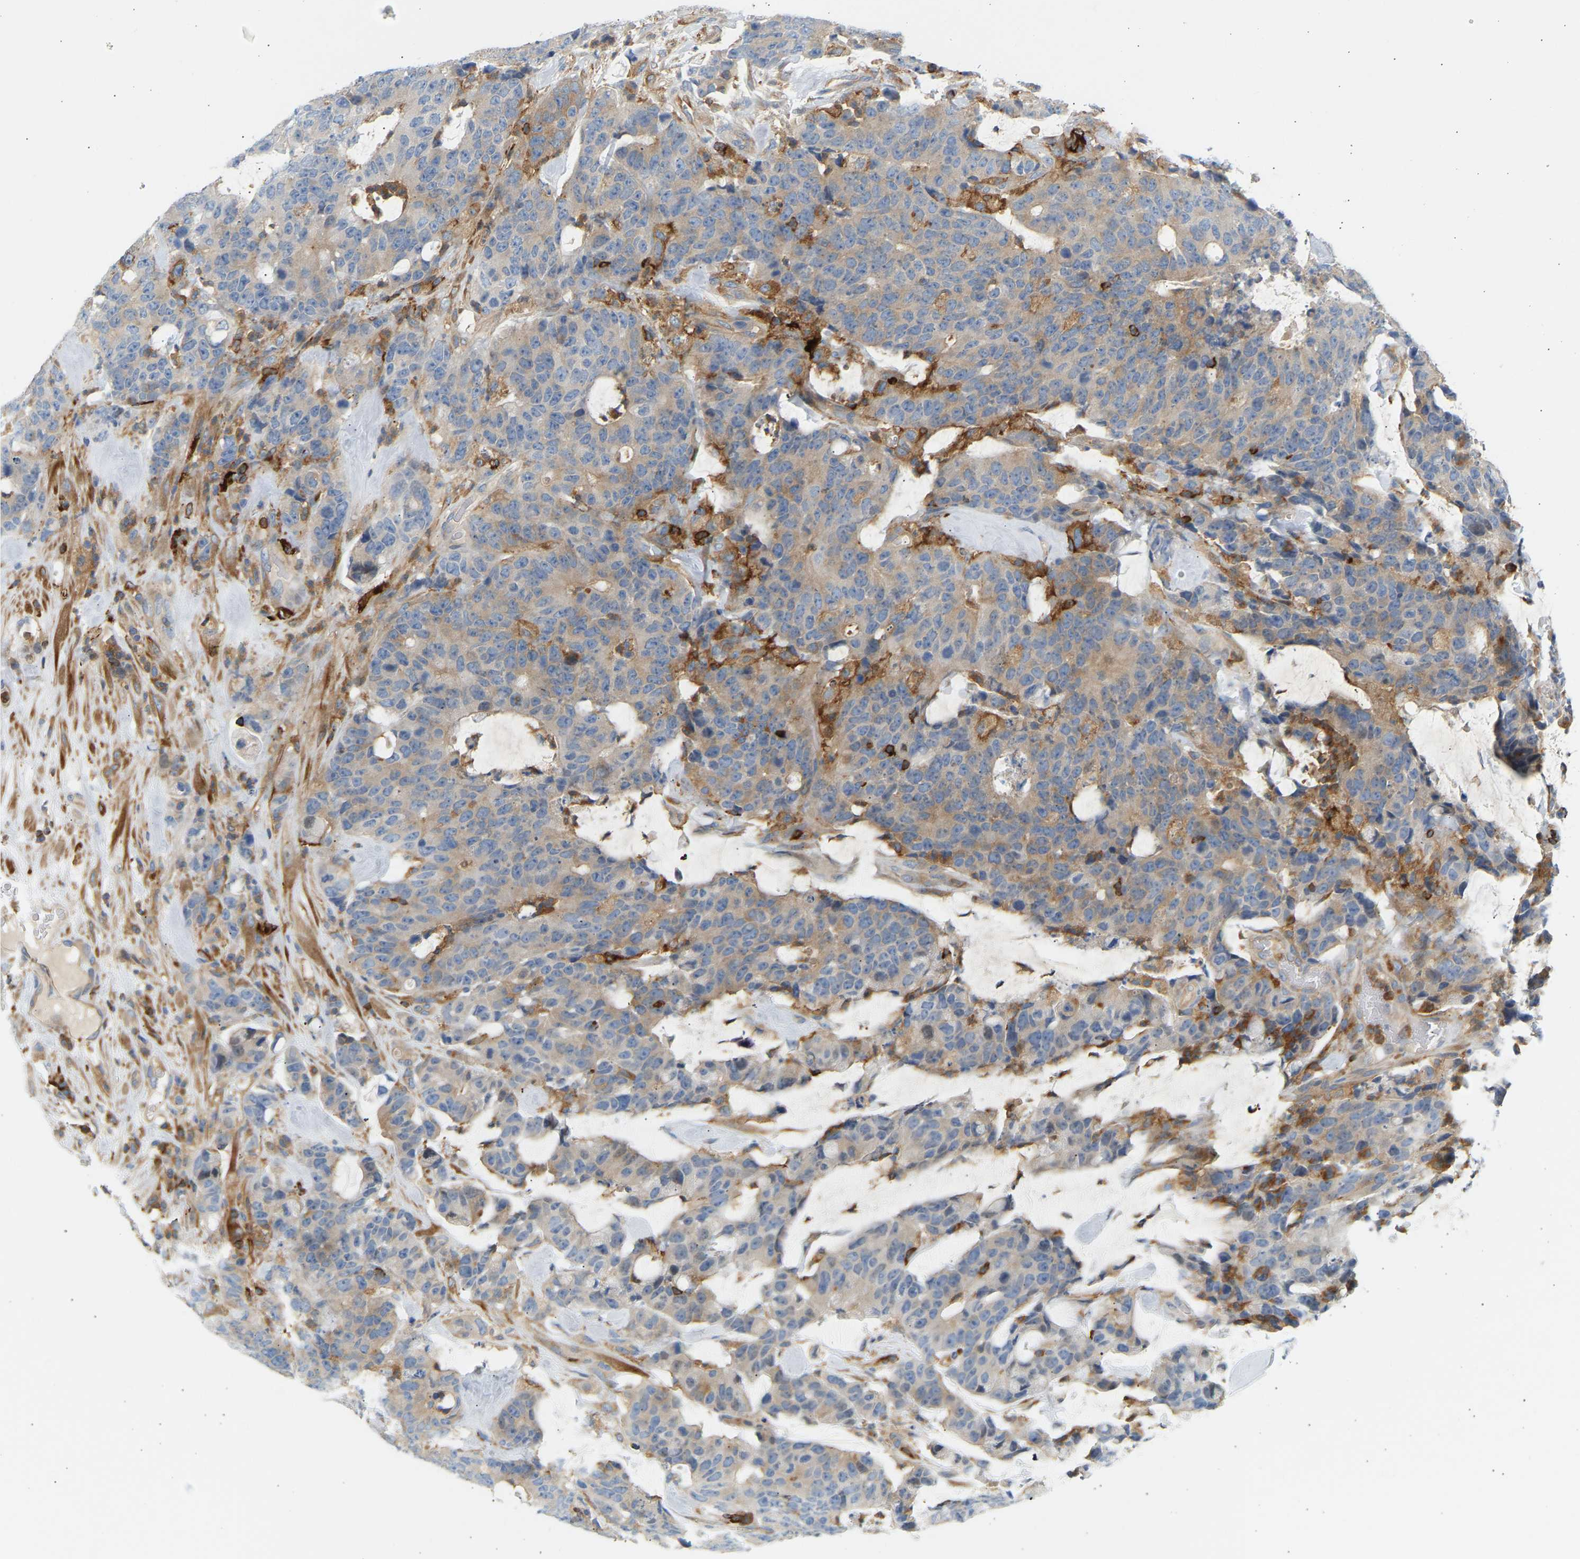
{"staining": {"intensity": "negative", "quantity": "none", "location": "none"}, "tissue": "colorectal cancer", "cell_type": "Tumor cells", "image_type": "cancer", "snomed": [{"axis": "morphology", "description": "Adenocarcinoma, NOS"}, {"axis": "topography", "description": "Colon"}], "caption": "Immunohistochemistry (IHC) of human colorectal cancer displays no positivity in tumor cells.", "gene": "FNBP1", "patient": {"sex": "female", "age": 86}}